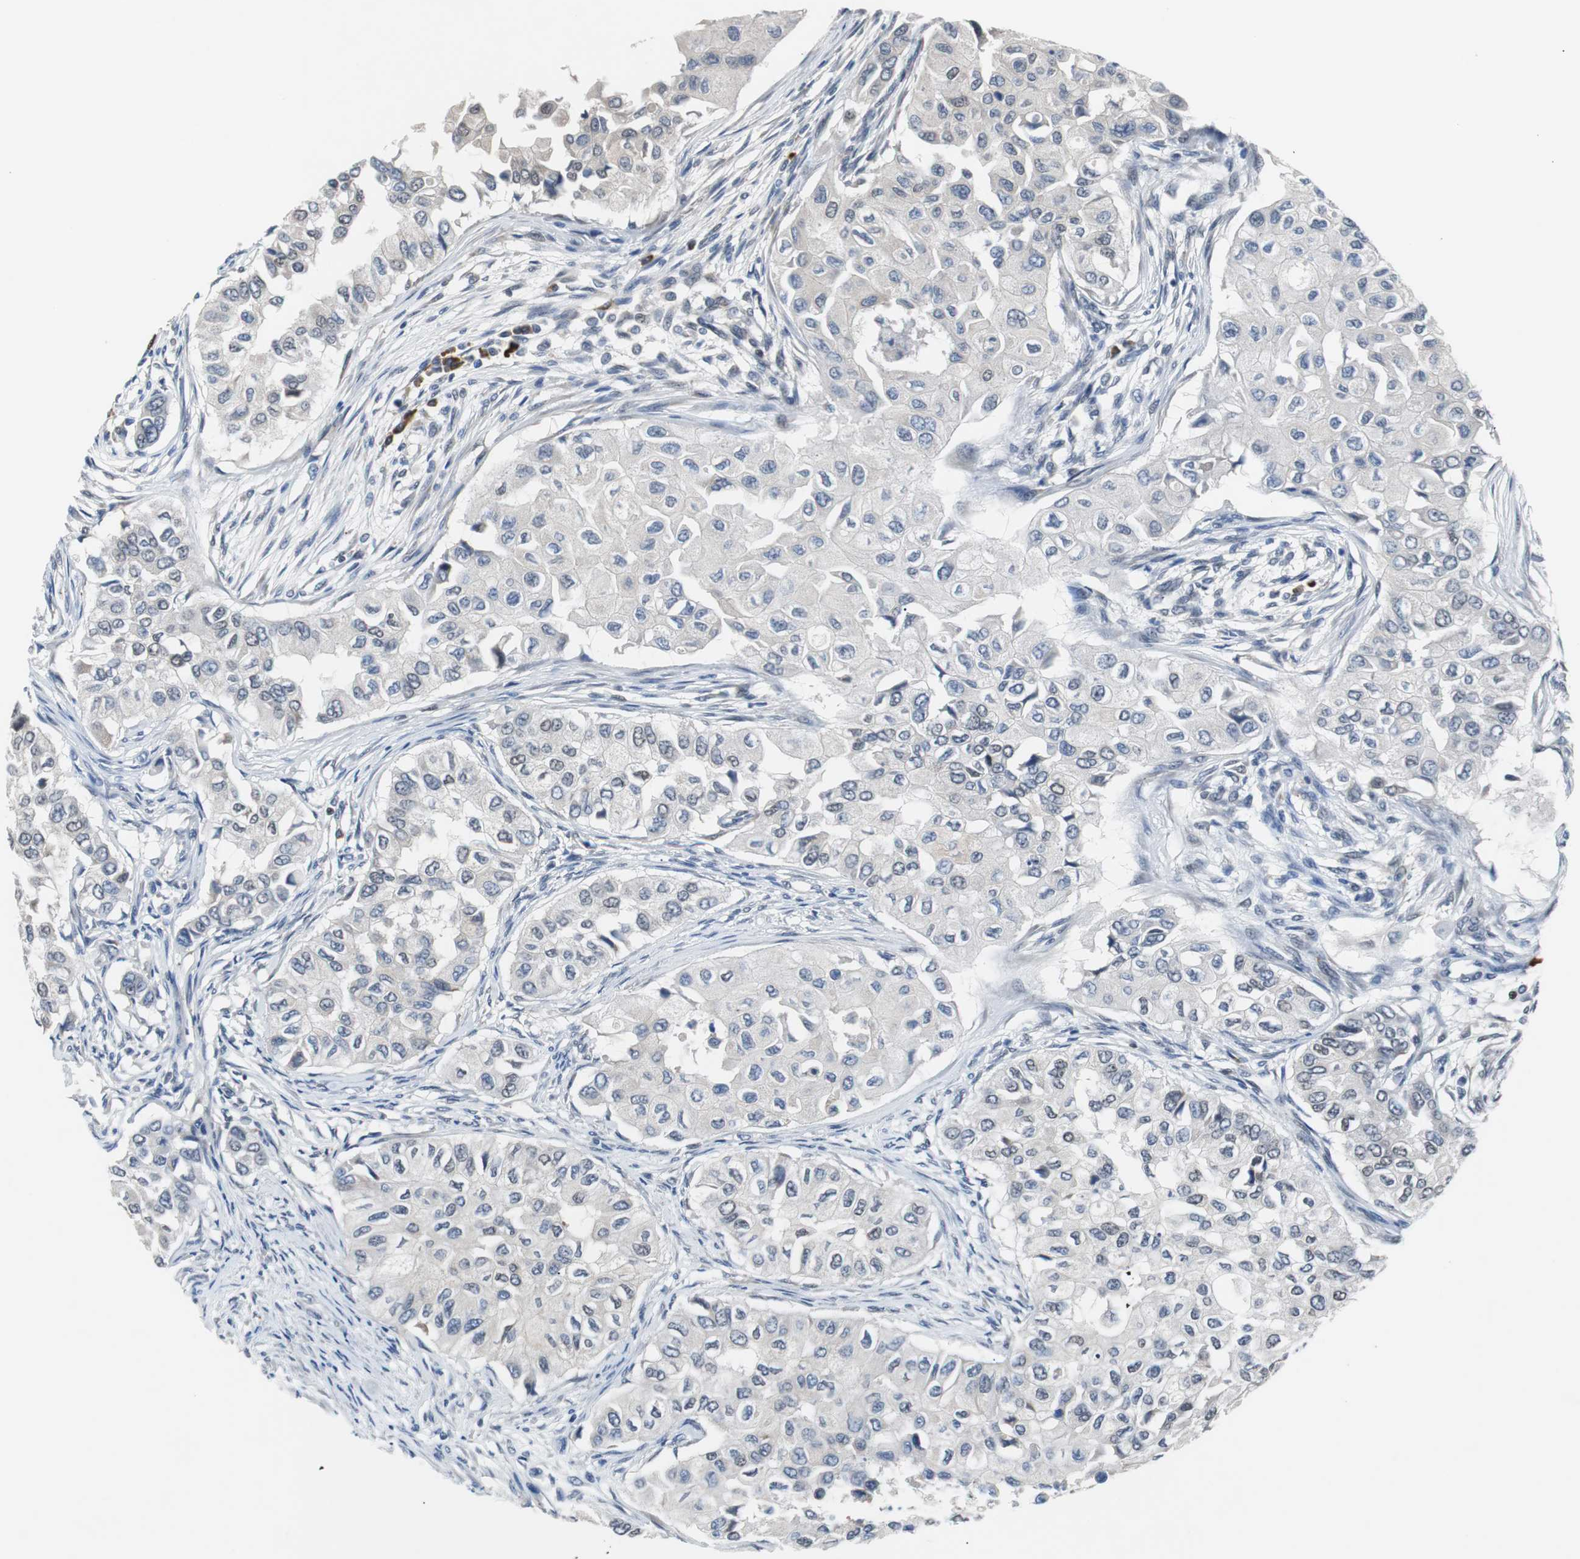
{"staining": {"intensity": "weak", "quantity": "<25%", "location": "nuclear"}, "tissue": "breast cancer", "cell_type": "Tumor cells", "image_type": "cancer", "snomed": [{"axis": "morphology", "description": "Normal tissue, NOS"}, {"axis": "morphology", "description": "Duct carcinoma"}, {"axis": "topography", "description": "Breast"}], "caption": "This is an immunohistochemistry (IHC) photomicrograph of breast cancer. There is no expression in tumor cells.", "gene": "USP28", "patient": {"sex": "female", "age": 49}}